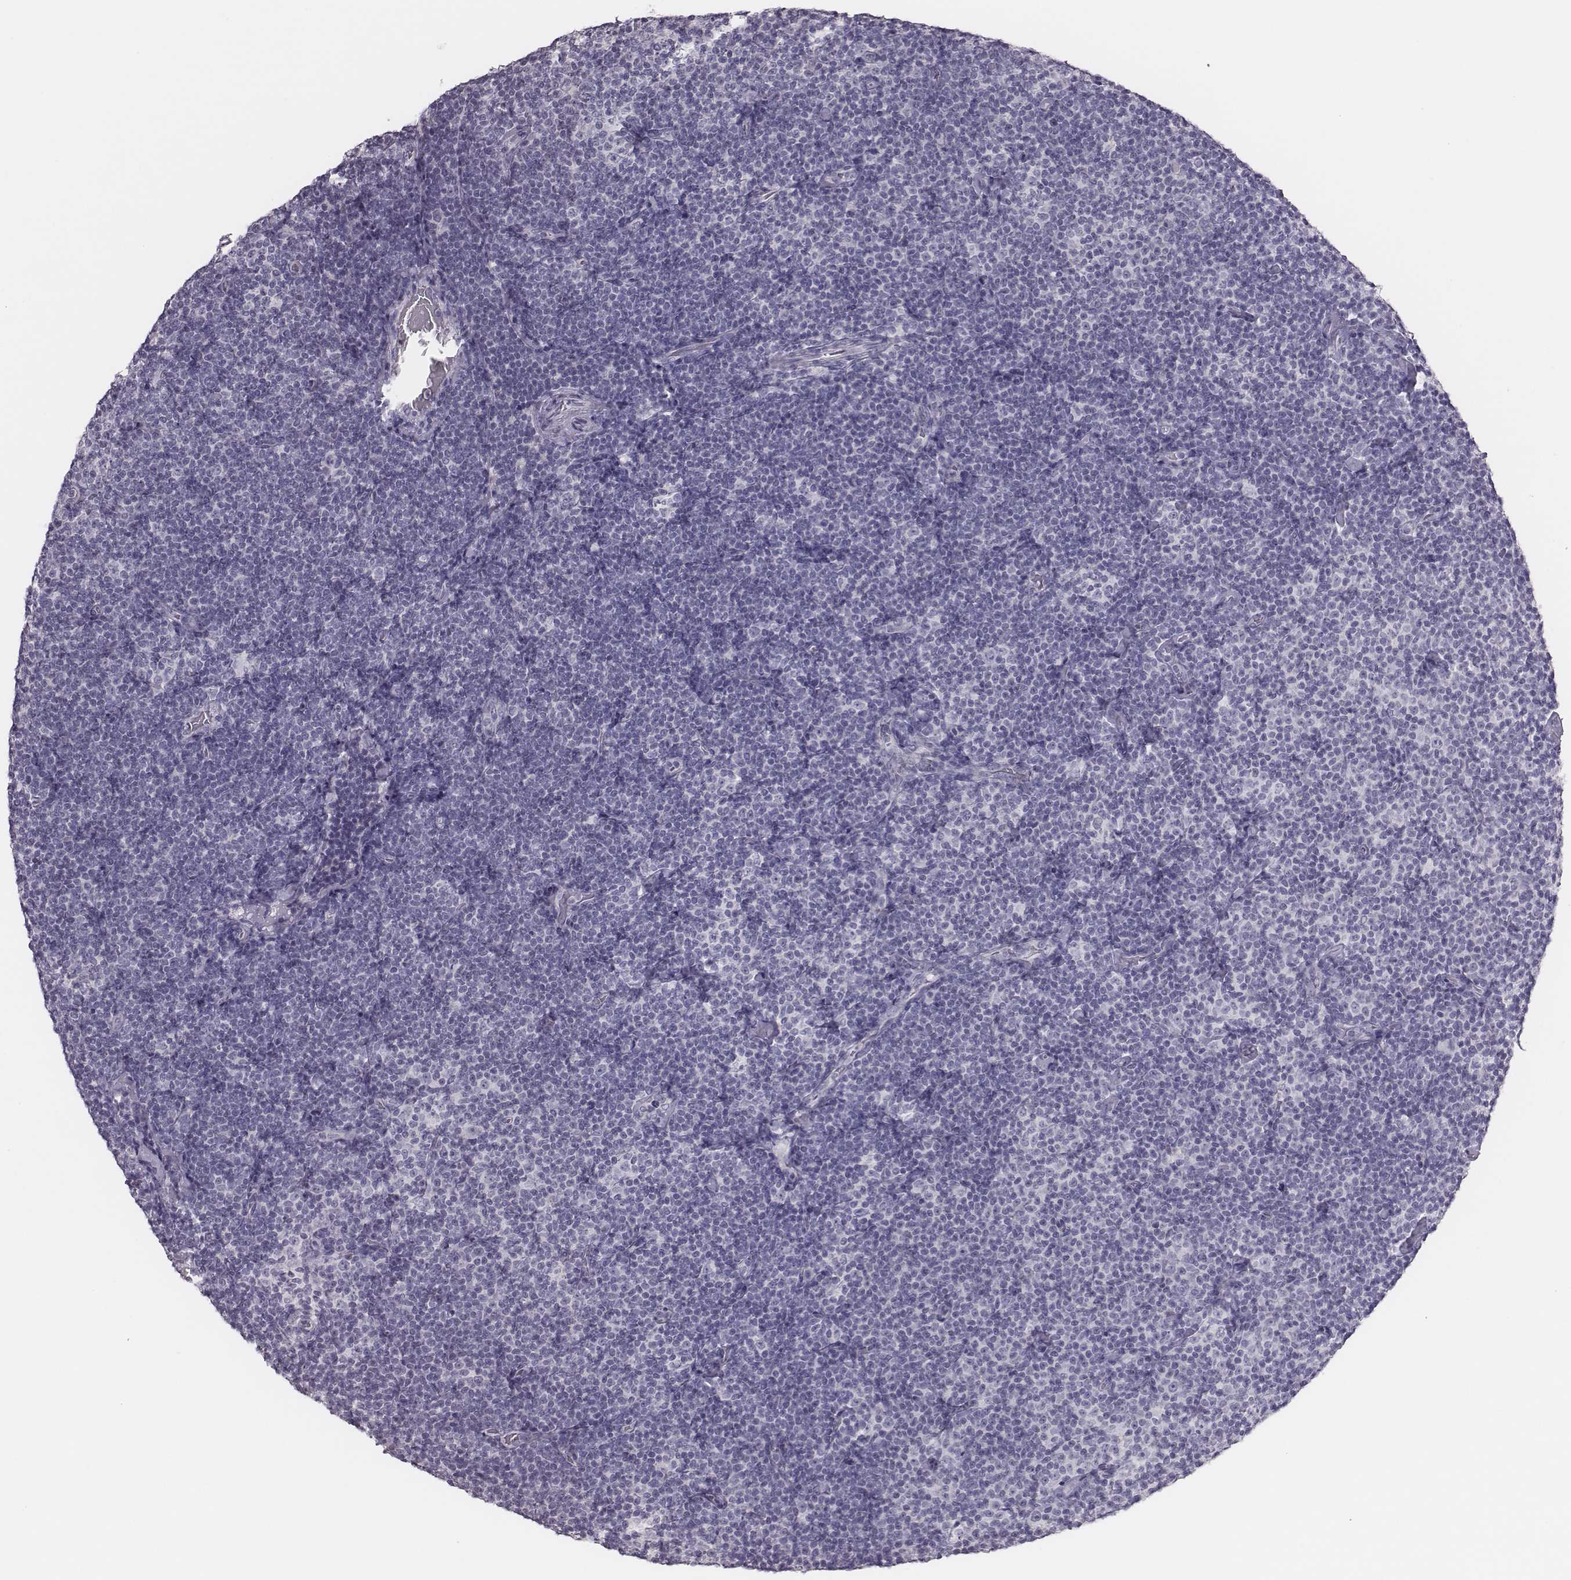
{"staining": {"intensity": "negative", "quantity": "none", "location": "none"}, "tissue": "lymphoma", "cell_type": "Tumor cells", "image_type": "cancer", "snomed": [{"axis": "morphology", "description": "Malignant lymphoma, non-Hodgkin's type, Low grade"}, {"axis": "topography", "description": "Lymph node"}], "caption": "DAB (3,3'-diaminobenzidine) immunohistochemical staining of human lymphoma demonstrates no significant expression in tumor cells.", "gene": "ADGRF4", "patient": {"sex": "male", "age": 81}}